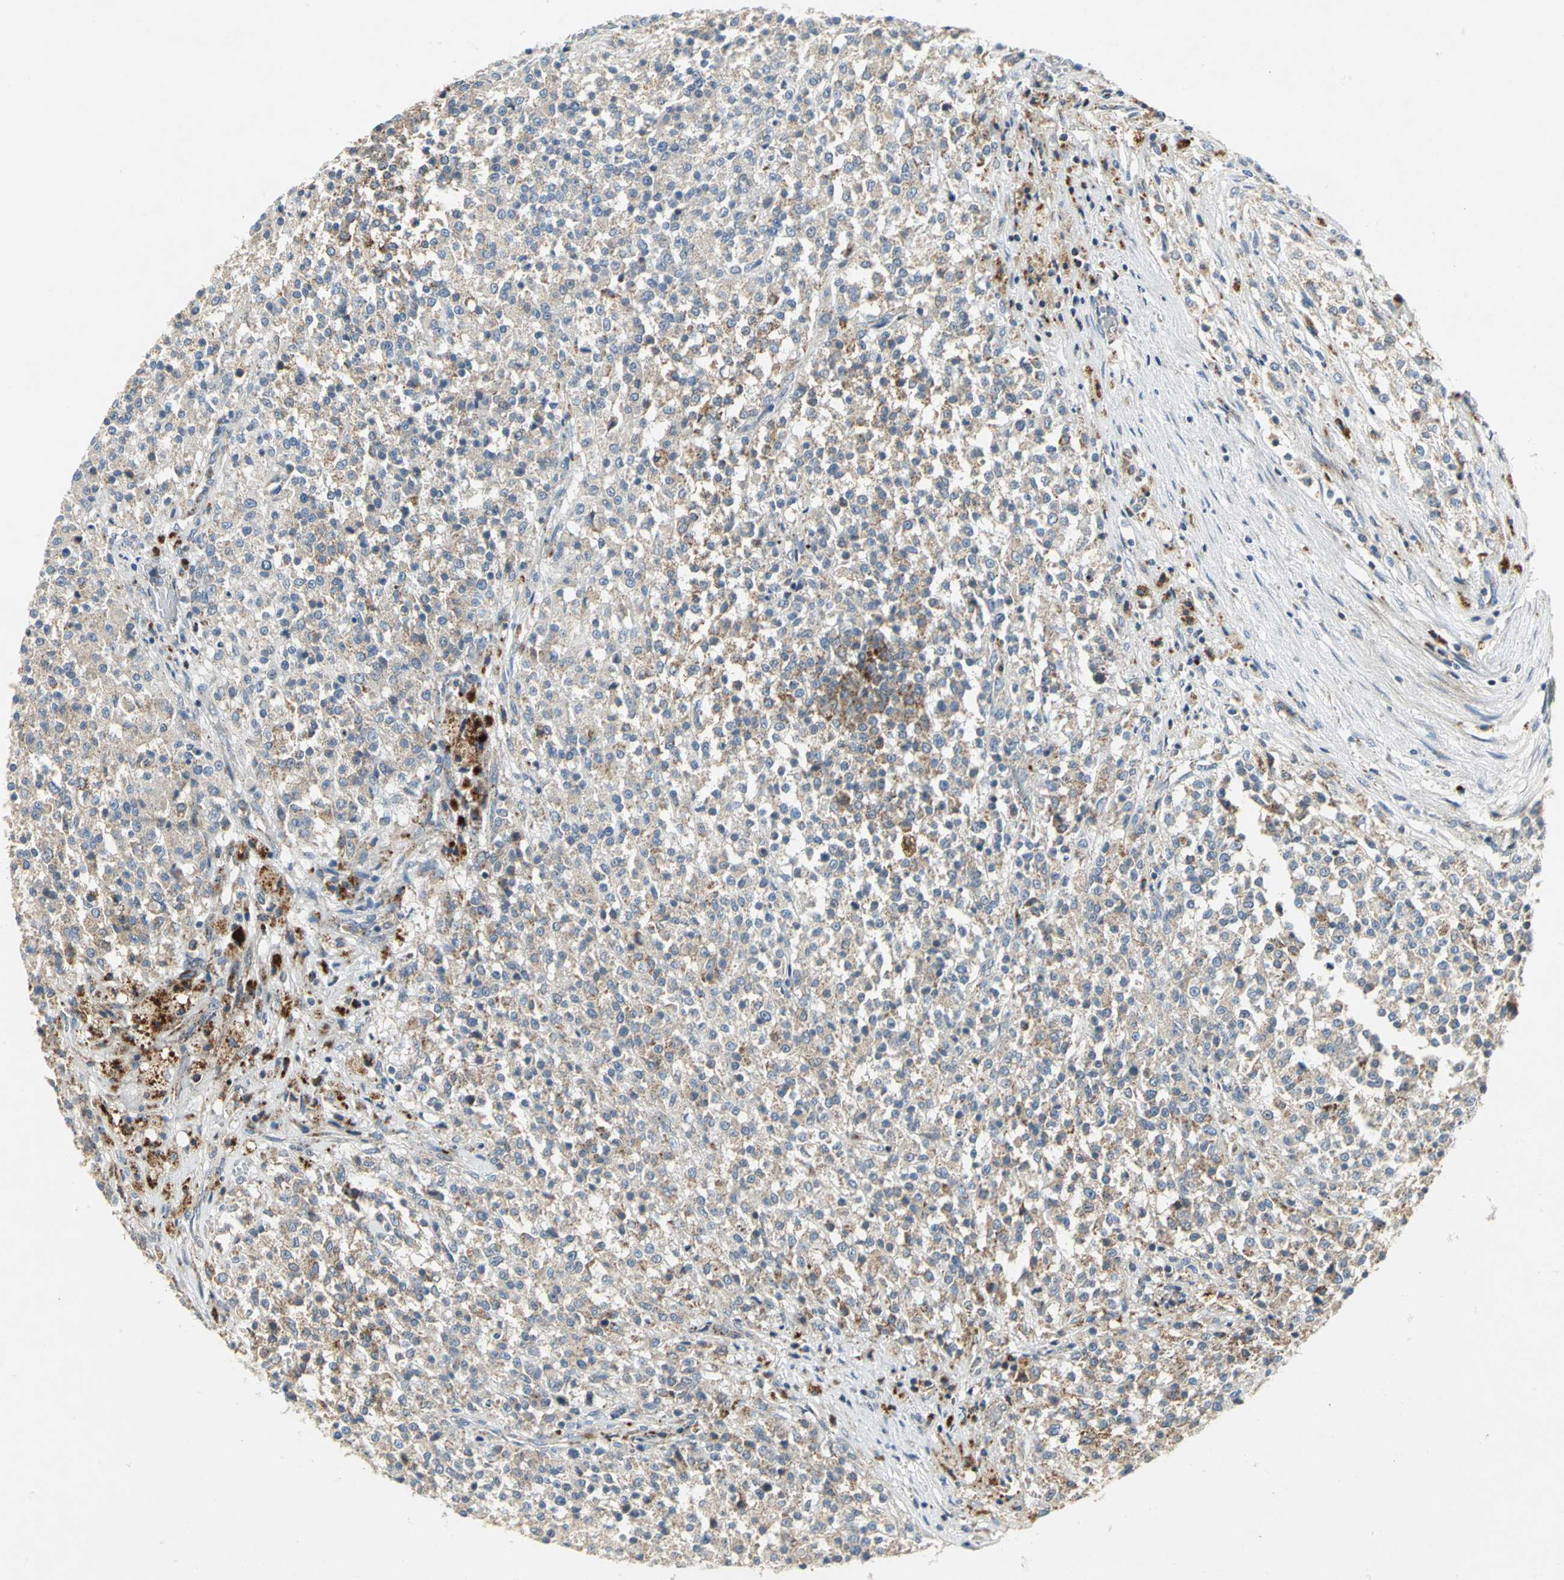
{"staining": {"intensity": "weak", "quantity": ">75%", "location": "cytoplasmic/membranous"}, "tissue": "testis cancer", "cell_type": "Tumor cells", "image_type": "cancer", "snomed": [{"axis": "morphology", "description": "Seminoma, NOS"}, {"axis": "topography", "description": "Testis"}], "caption": "Immunohistochemistry of testis cancer (seminoma) reveals low levels of weak cytoplasmic/membranous staining in about >75% of tumor cells.", "gene": "SPPL2B", "patient": {"sex": "male", "age": 59}}